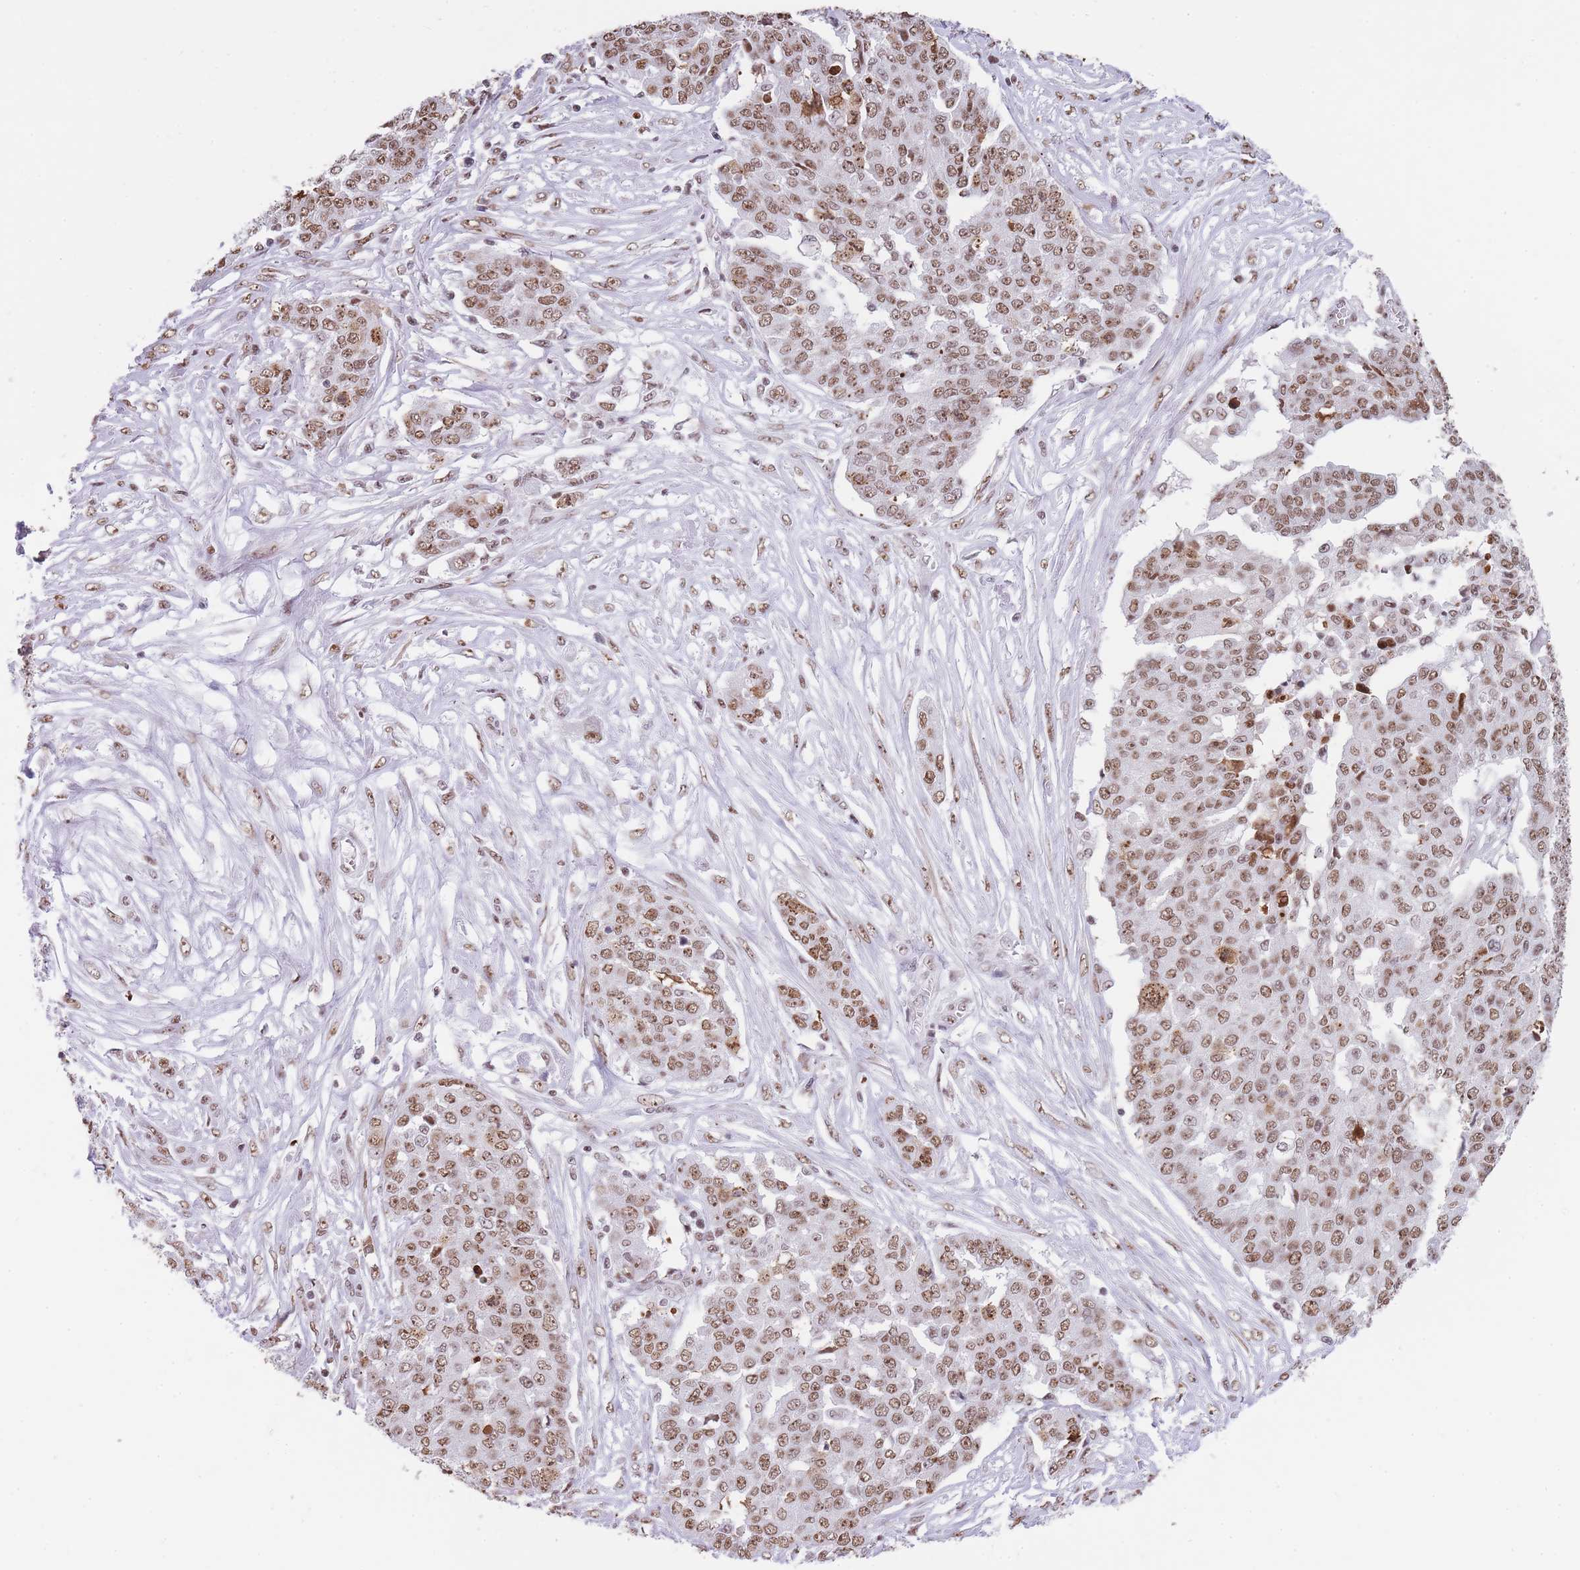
{"staining": {"intensity": "moderate", "quantity": ">75%", "location": "nuclear"}, "tissue": "ovarian cancer", "cell_type": "Tumor cells", "image_type": "cancer", "snomed": [{"axis": "morphology", "description": "Cystadenocarcinoma, serous, NOS"}, {"axis": "topography", "description": "Soft tissue"}, {"axis": "topography", "description": "Ovary"}], "caption": "Protein expression by immunohistochemistry (IHC) exhibits moderate nuclear expression in approximately >75% of tumor cells in ovarian cancer (serous cystadenocarcinoma). The staining was performed using DAB, with brown indicating positive protein expression. Nuclei are stained blue with hematoxylin.", "gene": "EVC2", "patient": {"sex": "female", "age": 57}}